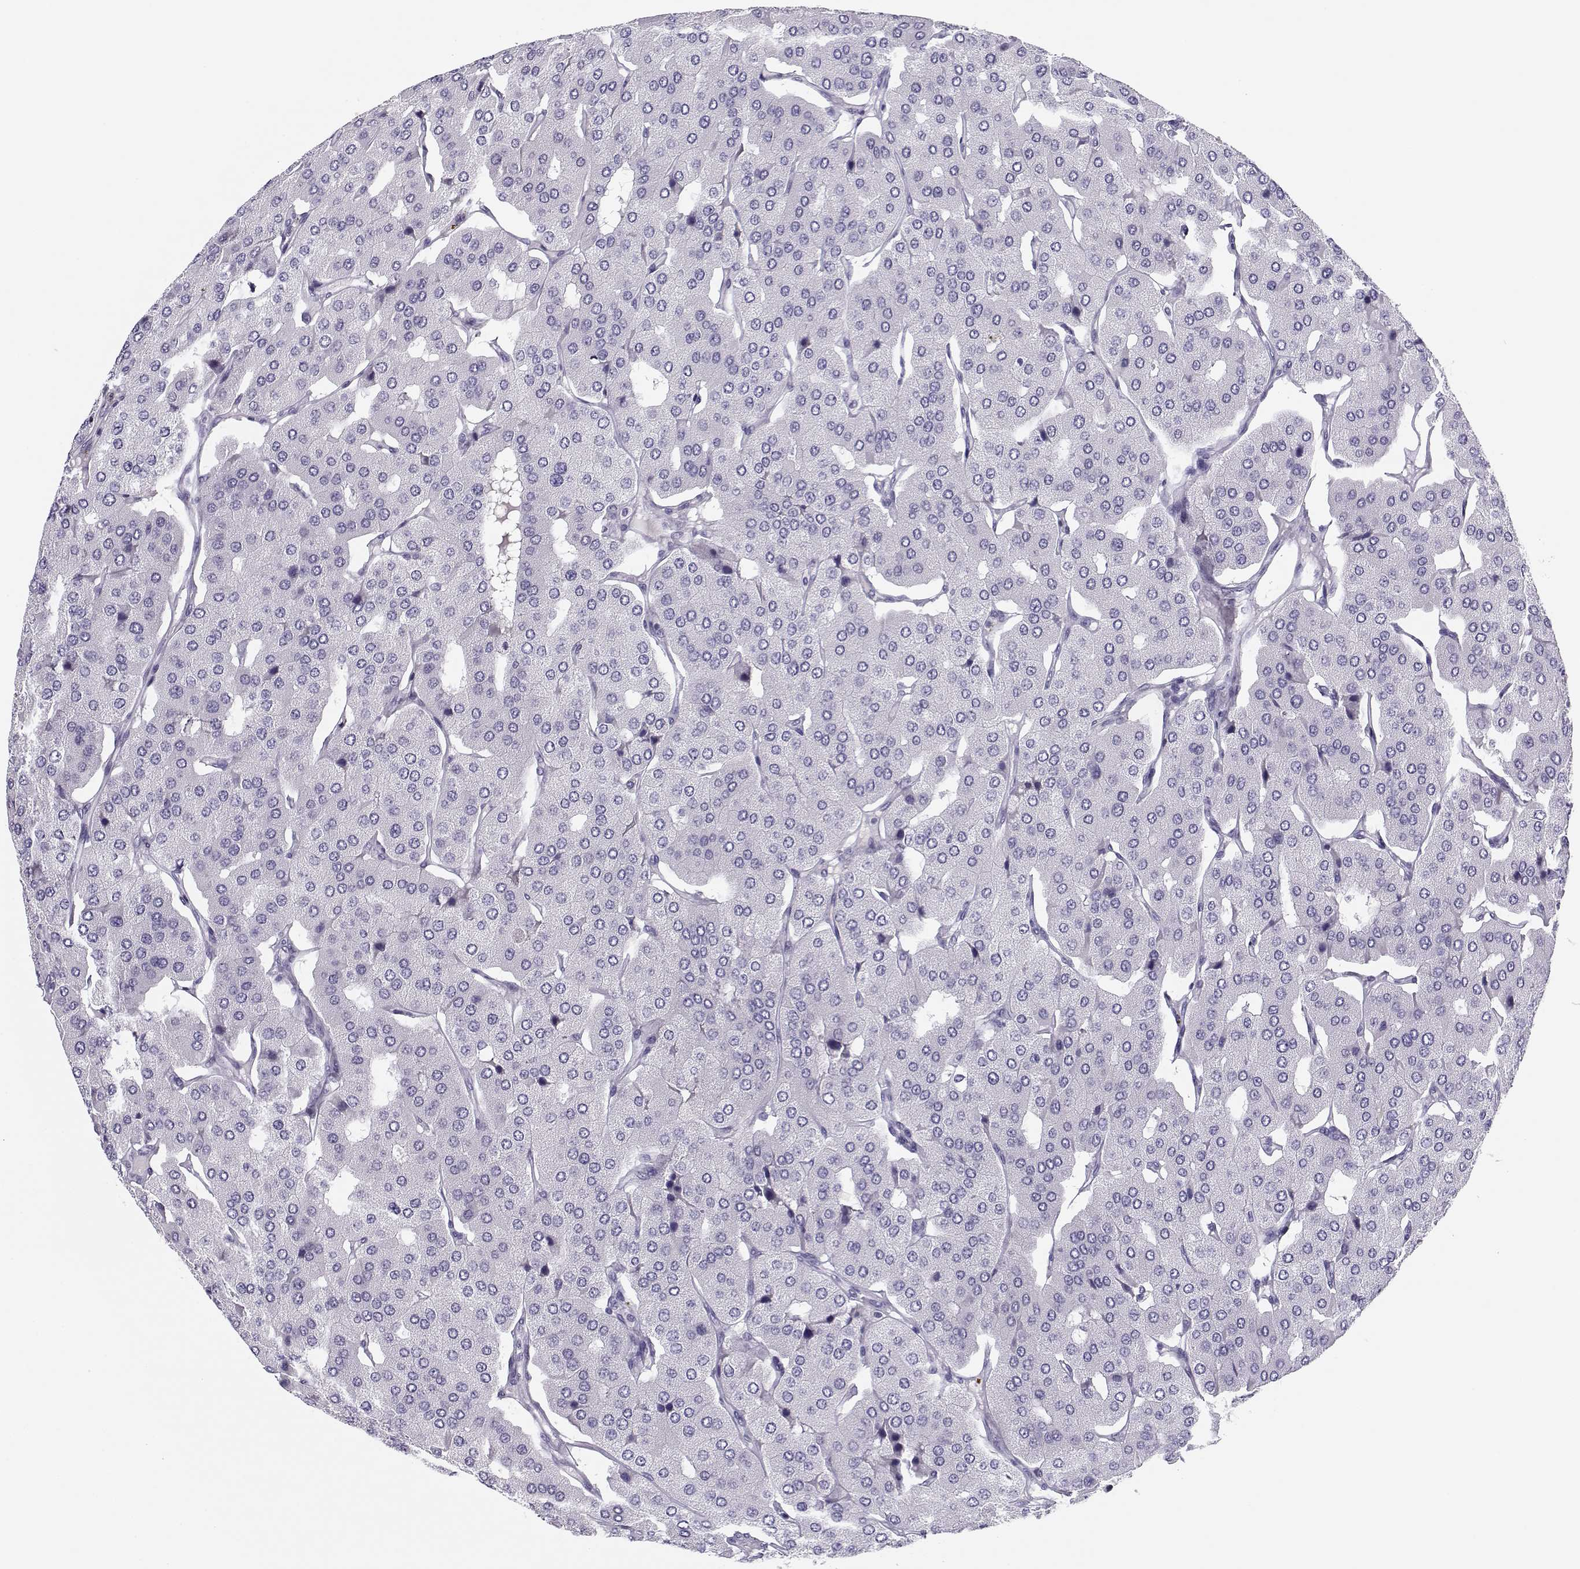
{"staining": {"intensity": "negative", "quantity": "none", "location": "none"}, "tissue": "parathyroid gland", "cell_type": "Glandular cells", "image_type": "normal", "snomed": [{"axis": "morphology", "description": "Normal tissue, NOS"}, {"axis": "morphology", "description": "Adenoma, NOS"}, {"axis": "topography", "description": "Parathyroid gland"}], "caption": "Histopathology image shows no significant protein expression in glandular cells of benign parathyroid gland.", "gene": "CFAP77", "patient": {"sex": "female", "age": 86}}